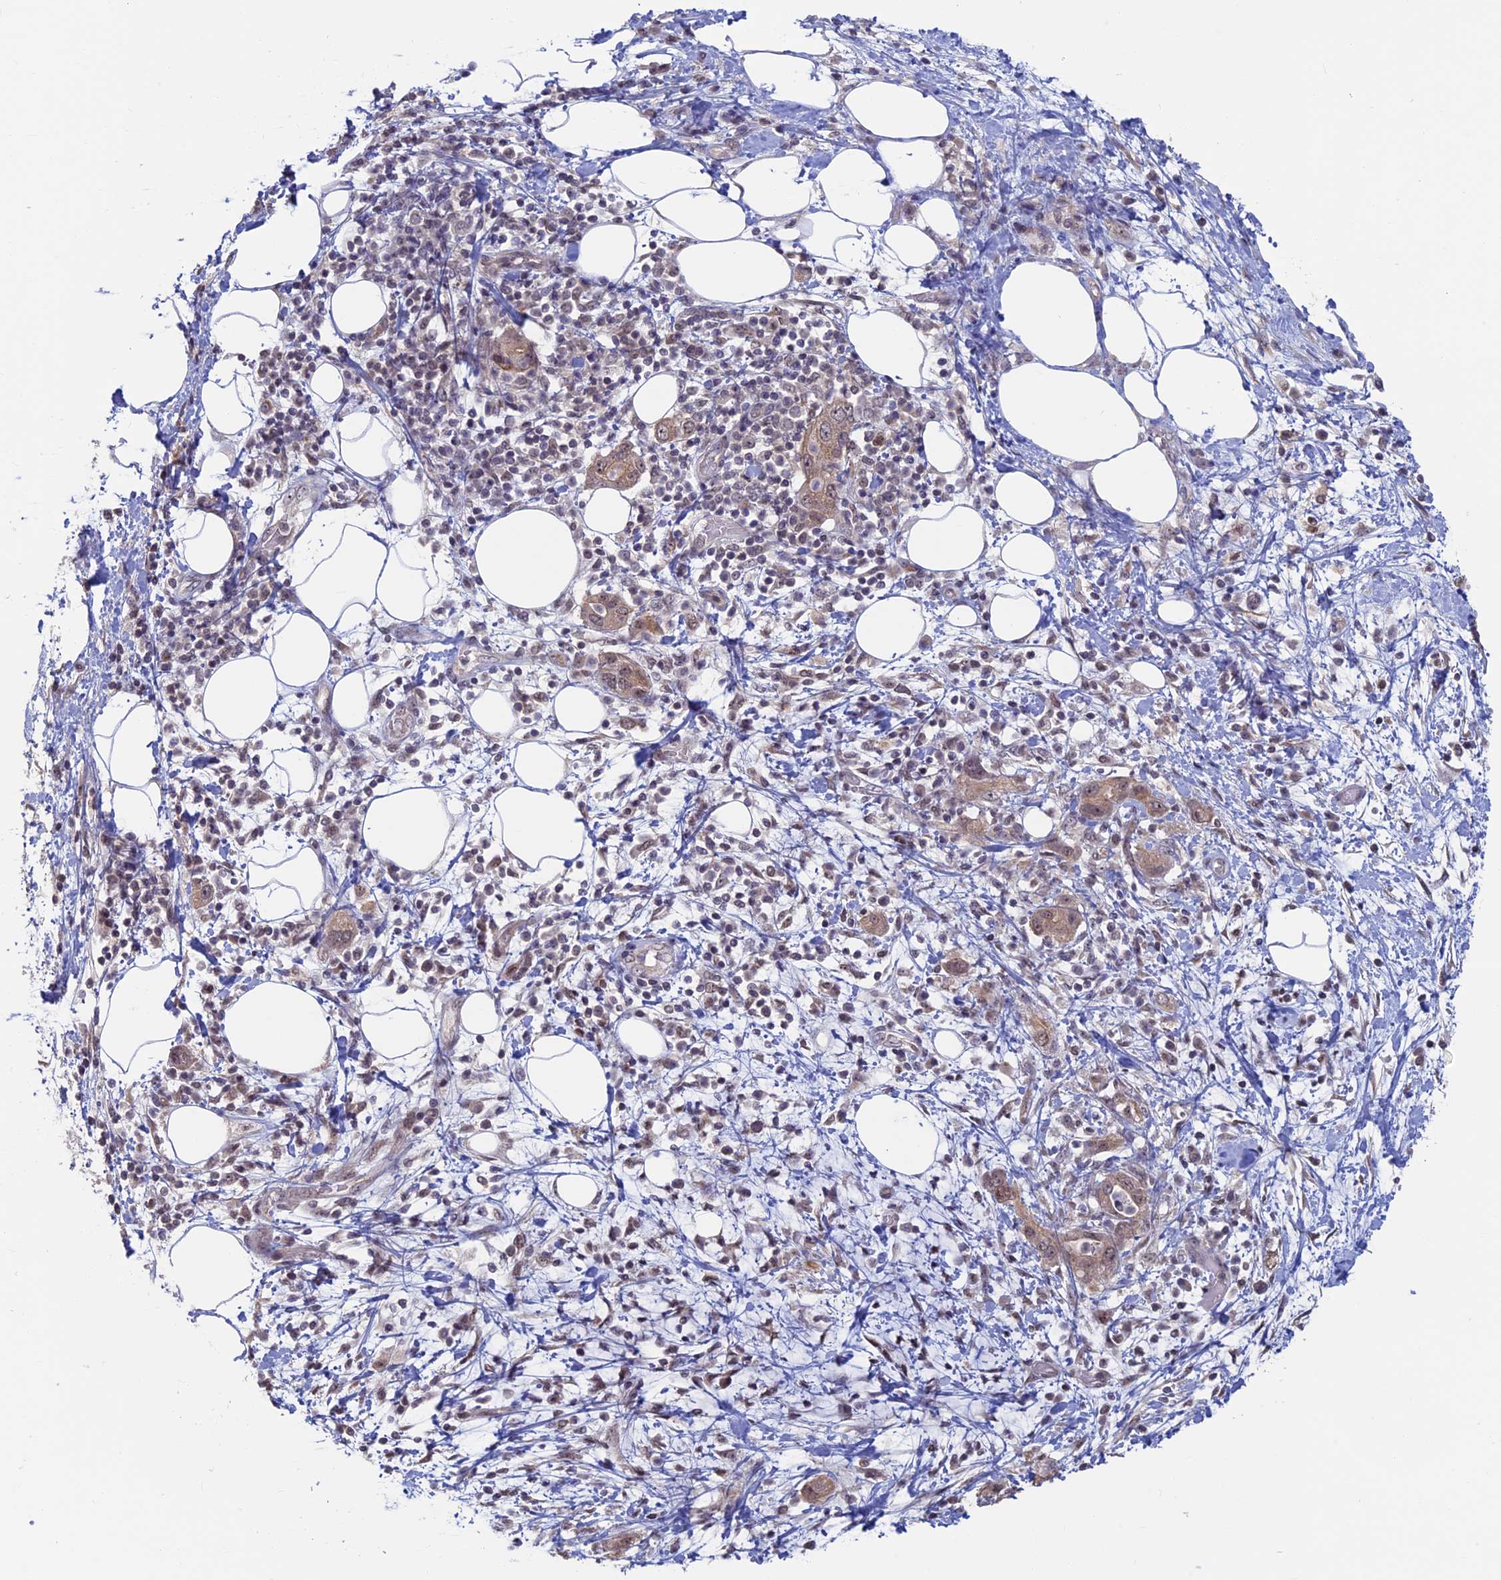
{"staining": {"intensity": "weak", "quantity": ">75%", "location": "cytoplasmic/membranous,nuclear"}, "tissue": "pancreatic cancer", "cell_type": "Tumor cells", "image_type": "cancer", "snomed": [{"axis": "morphology", "description": "Adenocarcinoma, NOS"}, {"axis": "topography", "description": "Pancreas"}], "caption": "Brown immunohistochemical staining in adenocarcinoma (pancreatic) exhibits weak cytoplasmic/membranous and nuclear expression in about >75% of tumor cells.", "gene": "SPIRE1", "patient": {"sex": "female", "age": 73}}